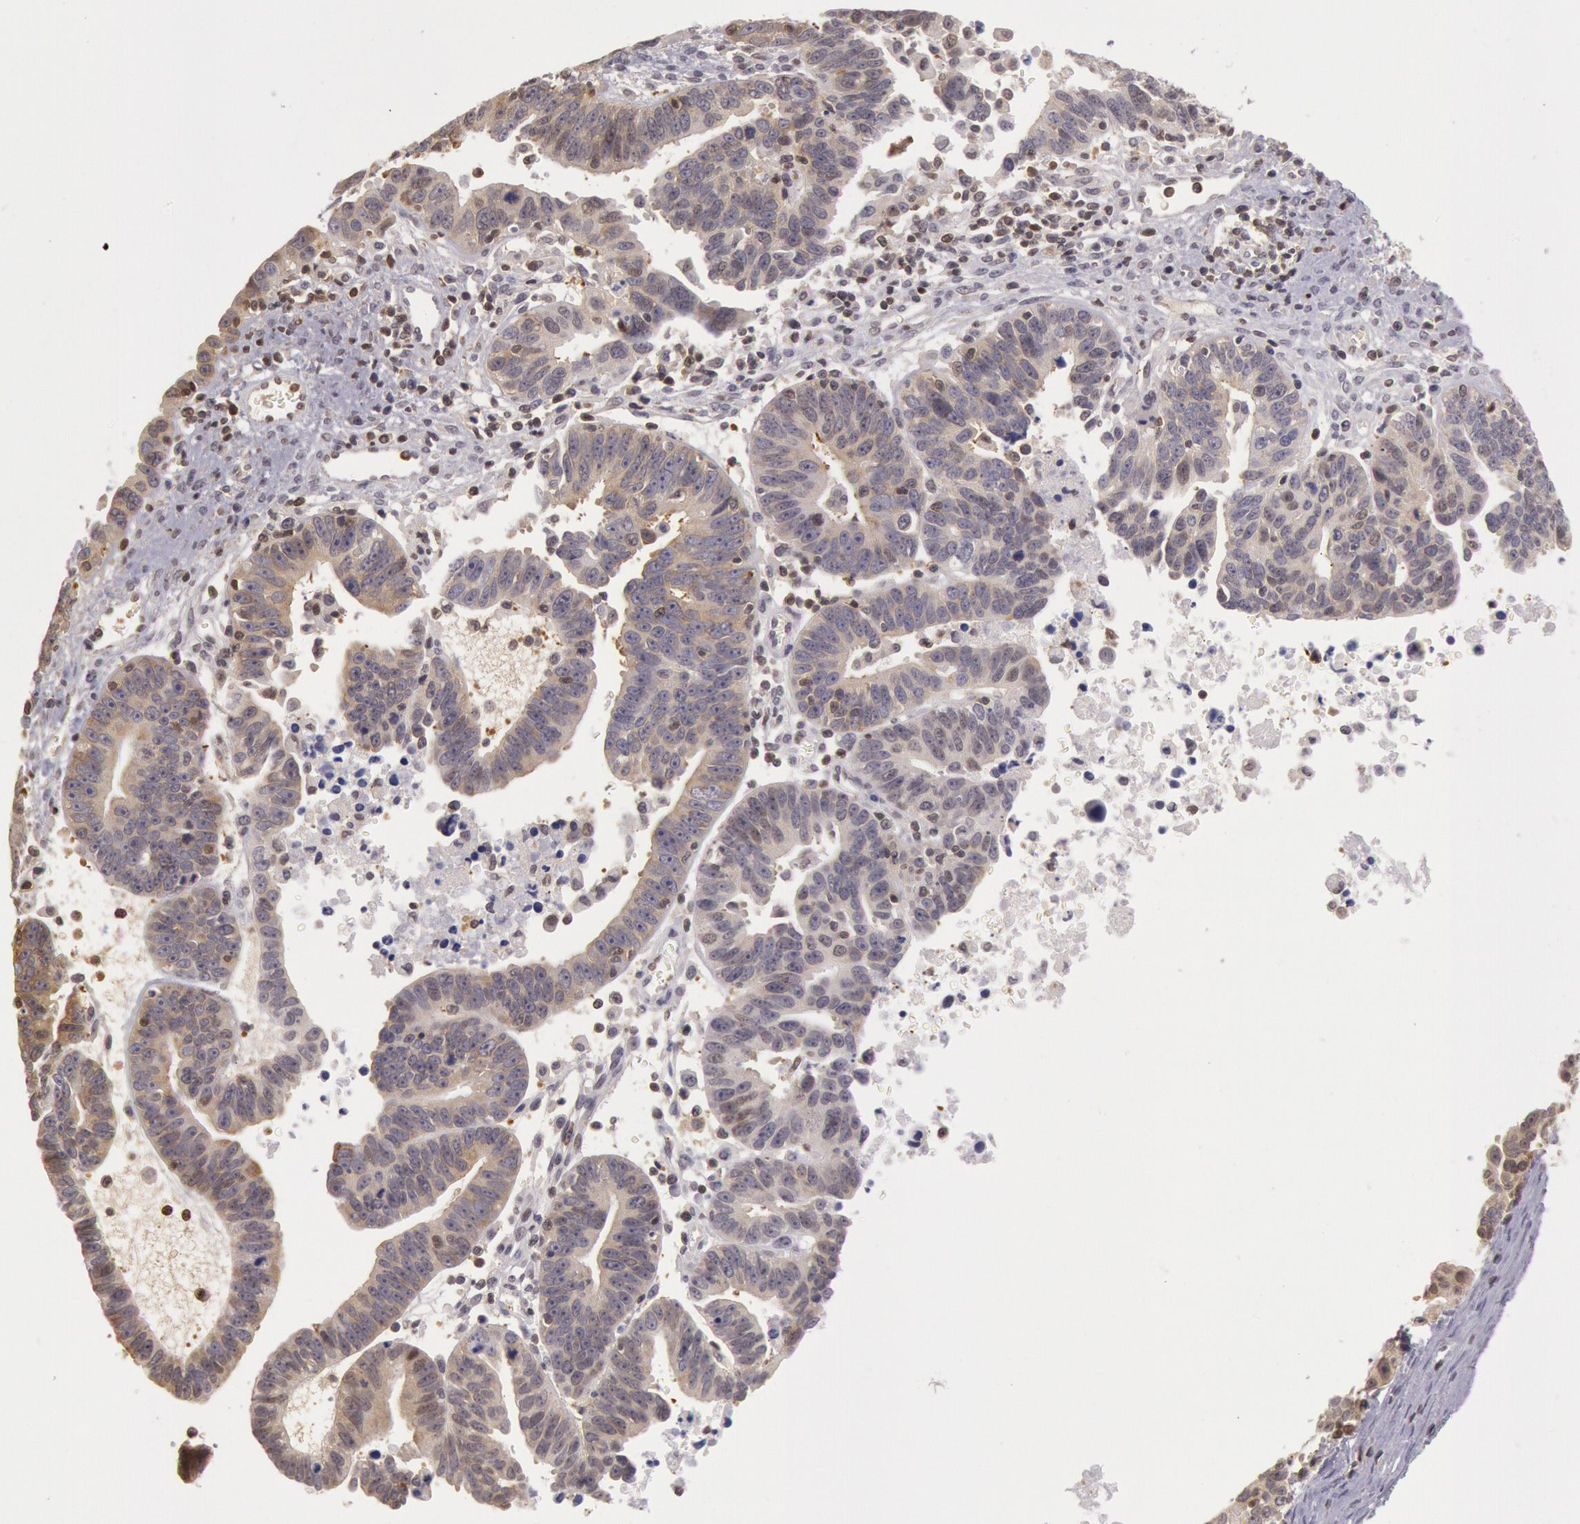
{"staining": {"intensity": "weak", "quantity": "25%-75%", "location": "cytoplasmic/membranous,nuclear"}, "tissue": "ovarian cancer", "cell_type": "Tumor cells", "image_type": "cancer", "snomed": [{"axis": "morphology", "description": "Carcinoma, endometroid"}, {"axis": "morphology", "description": "Cystadenocarcinoma, serous, NOS"}, {"axis": "topography", "description": "Ovary"}], "caption": "DAB immunohistochemical staining of human ovarian cancer (serous cystadenocarcinoma) displays weak cytoplasmic/membranous and nuclear protein expression in approximately 25%-75% of tumor cells.", "gene": "HIF1A", "patient": {"sex": "female", "age": 45}}